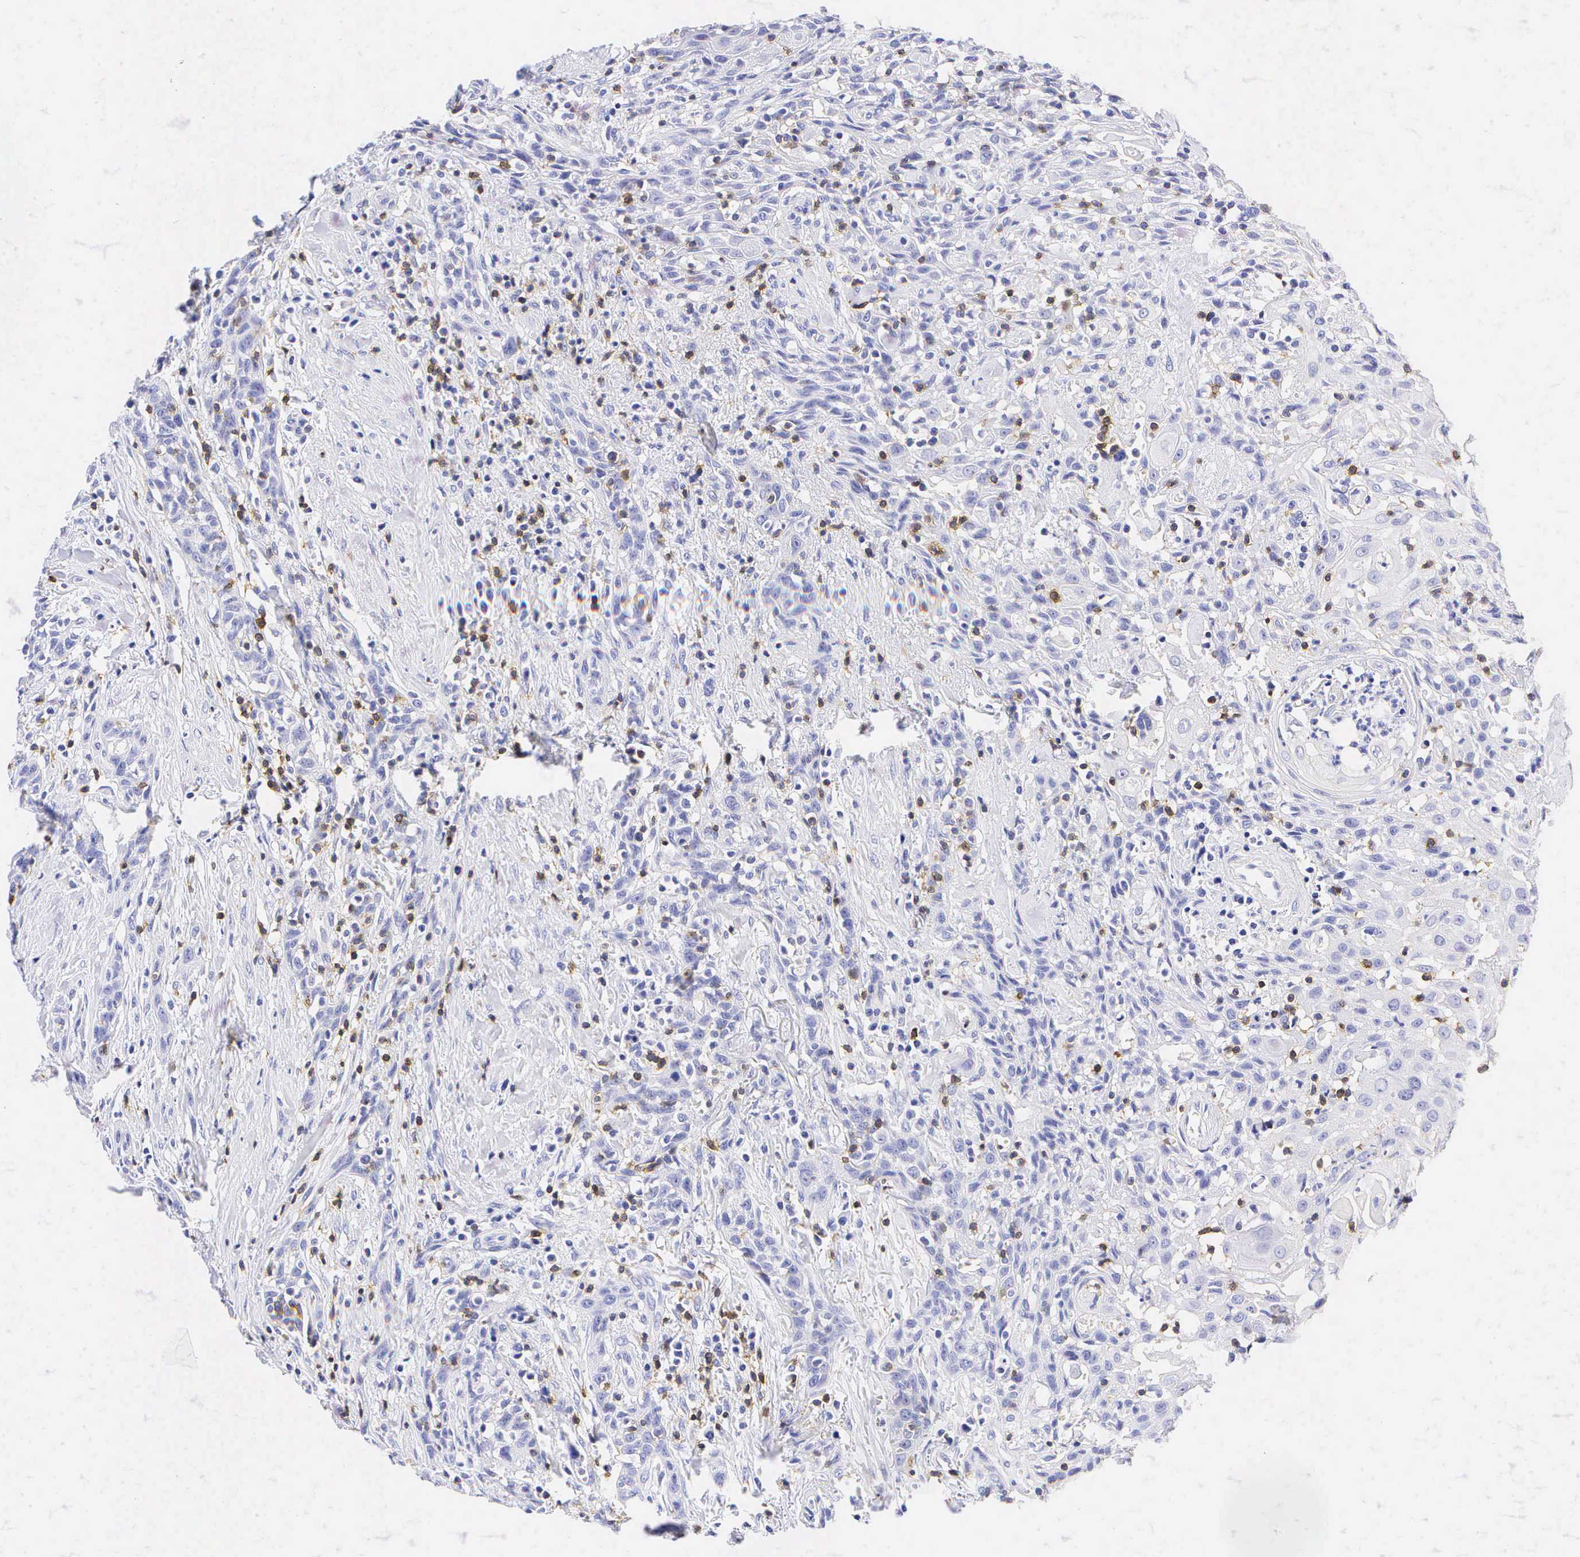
{"staining": {"intensity": "negative", "quantity": "none", "location": "none"}, "tissue": "head and neck cancer", "cell_type": "Tumor cells", "image_type": "cancer", "snomed": [{"axis": "morphology", "description": "Squamous cell carcinoma, NOS"}, {"axis": "topography", "description": "Oral tissue"}, {"axis": "topography", "description": "Head-Neck"}], "caption": "Immunohistochemistry of human head and neck cancer shows no staining in tumor cells.", "gene": "CD3E", "patient": {"sex": "female", "age": 82}}